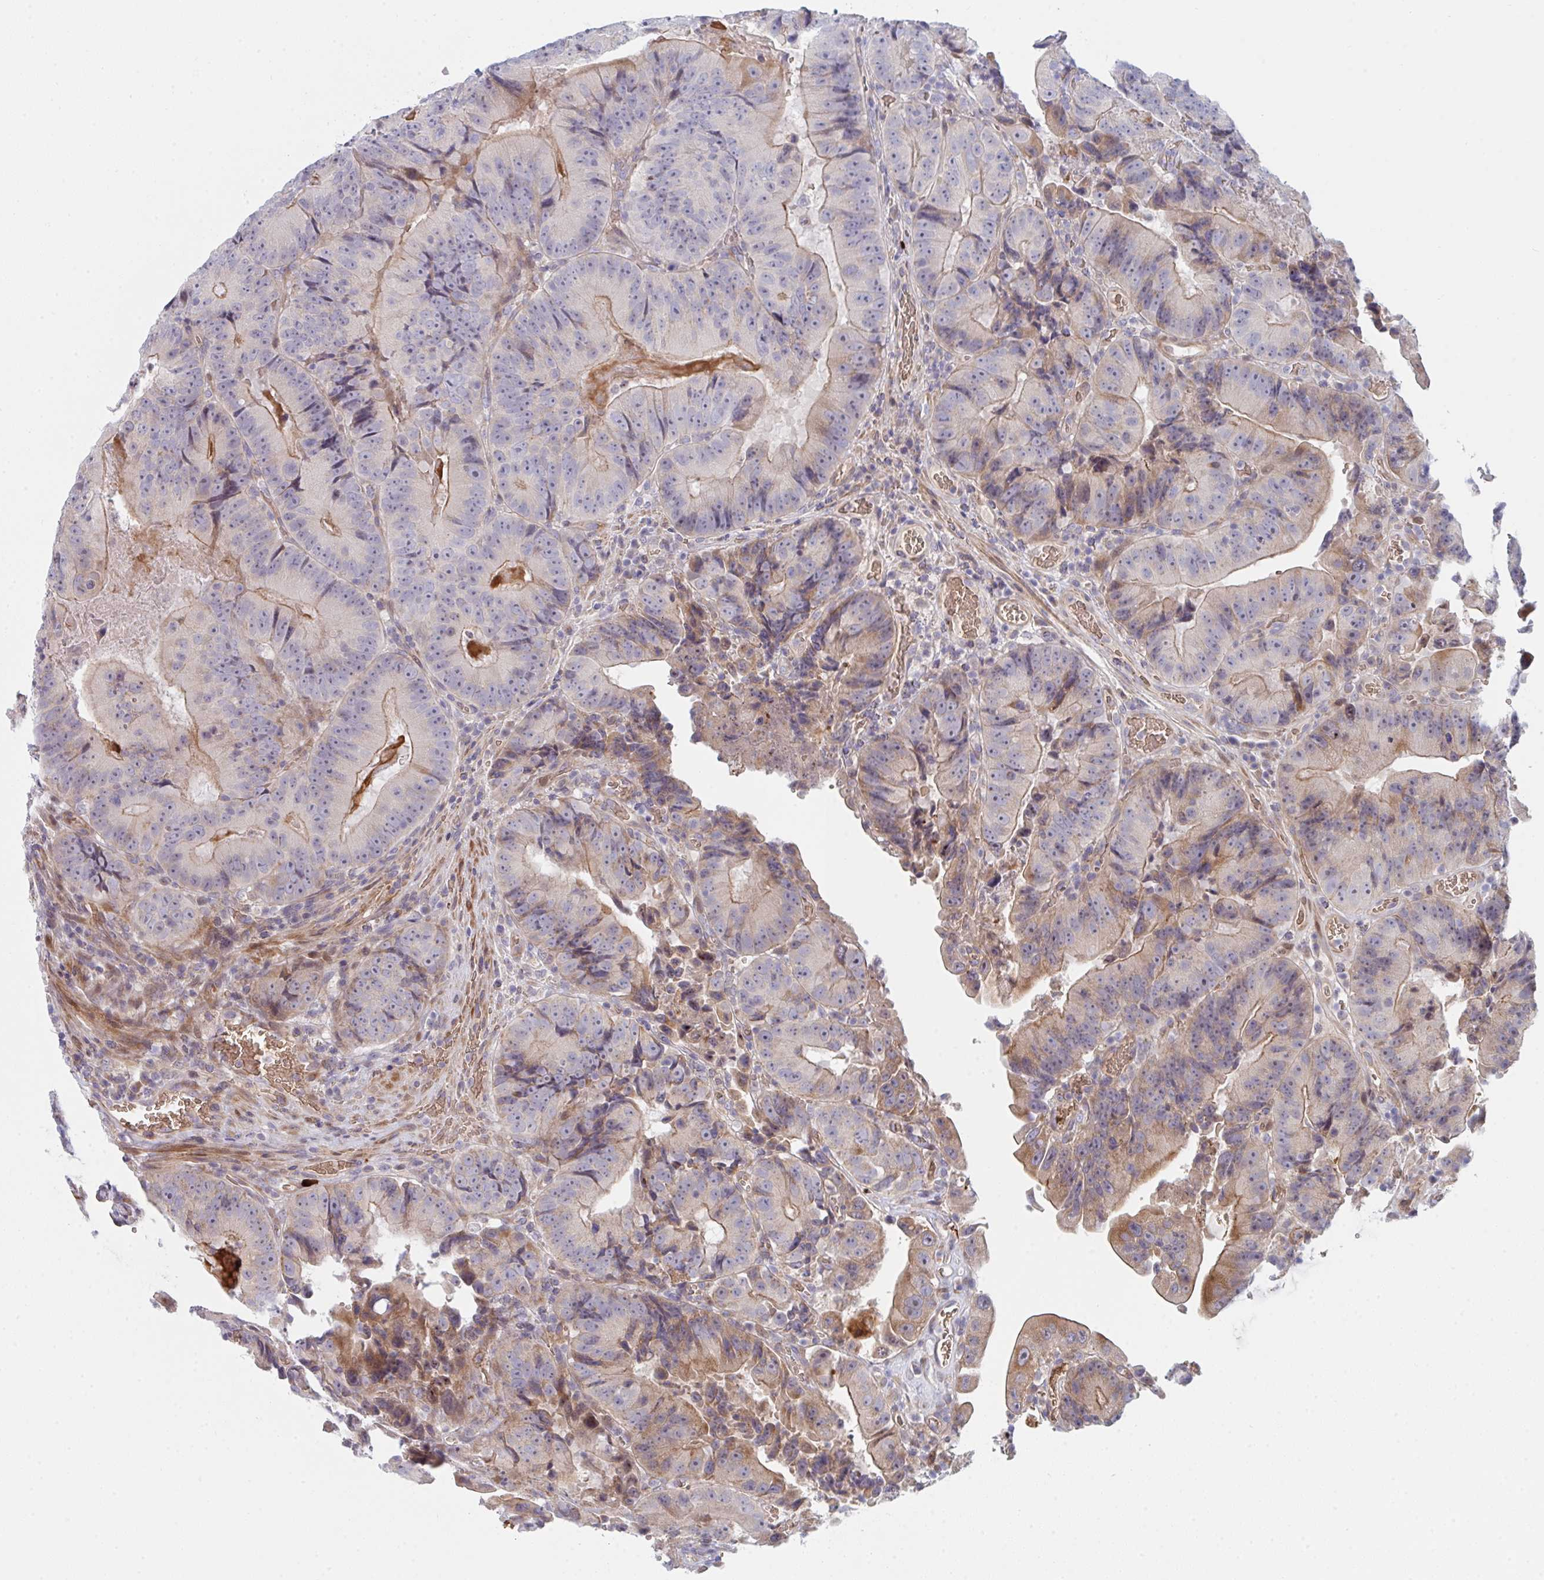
{"staining": {"intensity": "weak", "quantity": "25%-75%", "location": "cytoplasmic/membranous"}, "tissue": "colorectal cancer", "cell_type": "Tumor cells", "image_type": "cancer", "snomed": [{"axis": "morphology", "description": "Adenocarcinoma, NOS"}, {"axis": "topography", "description": "Colon"}], "caption": "A high-resolution image shows immunohistochemistry staining of adenocarcinoma (colorectal), which reveals weak cytoplasmic/membranous staining in about 25%-75% of tumor cells.", "gene": "TNFSF4", "patient": {"sex": "female", "age": 86}}